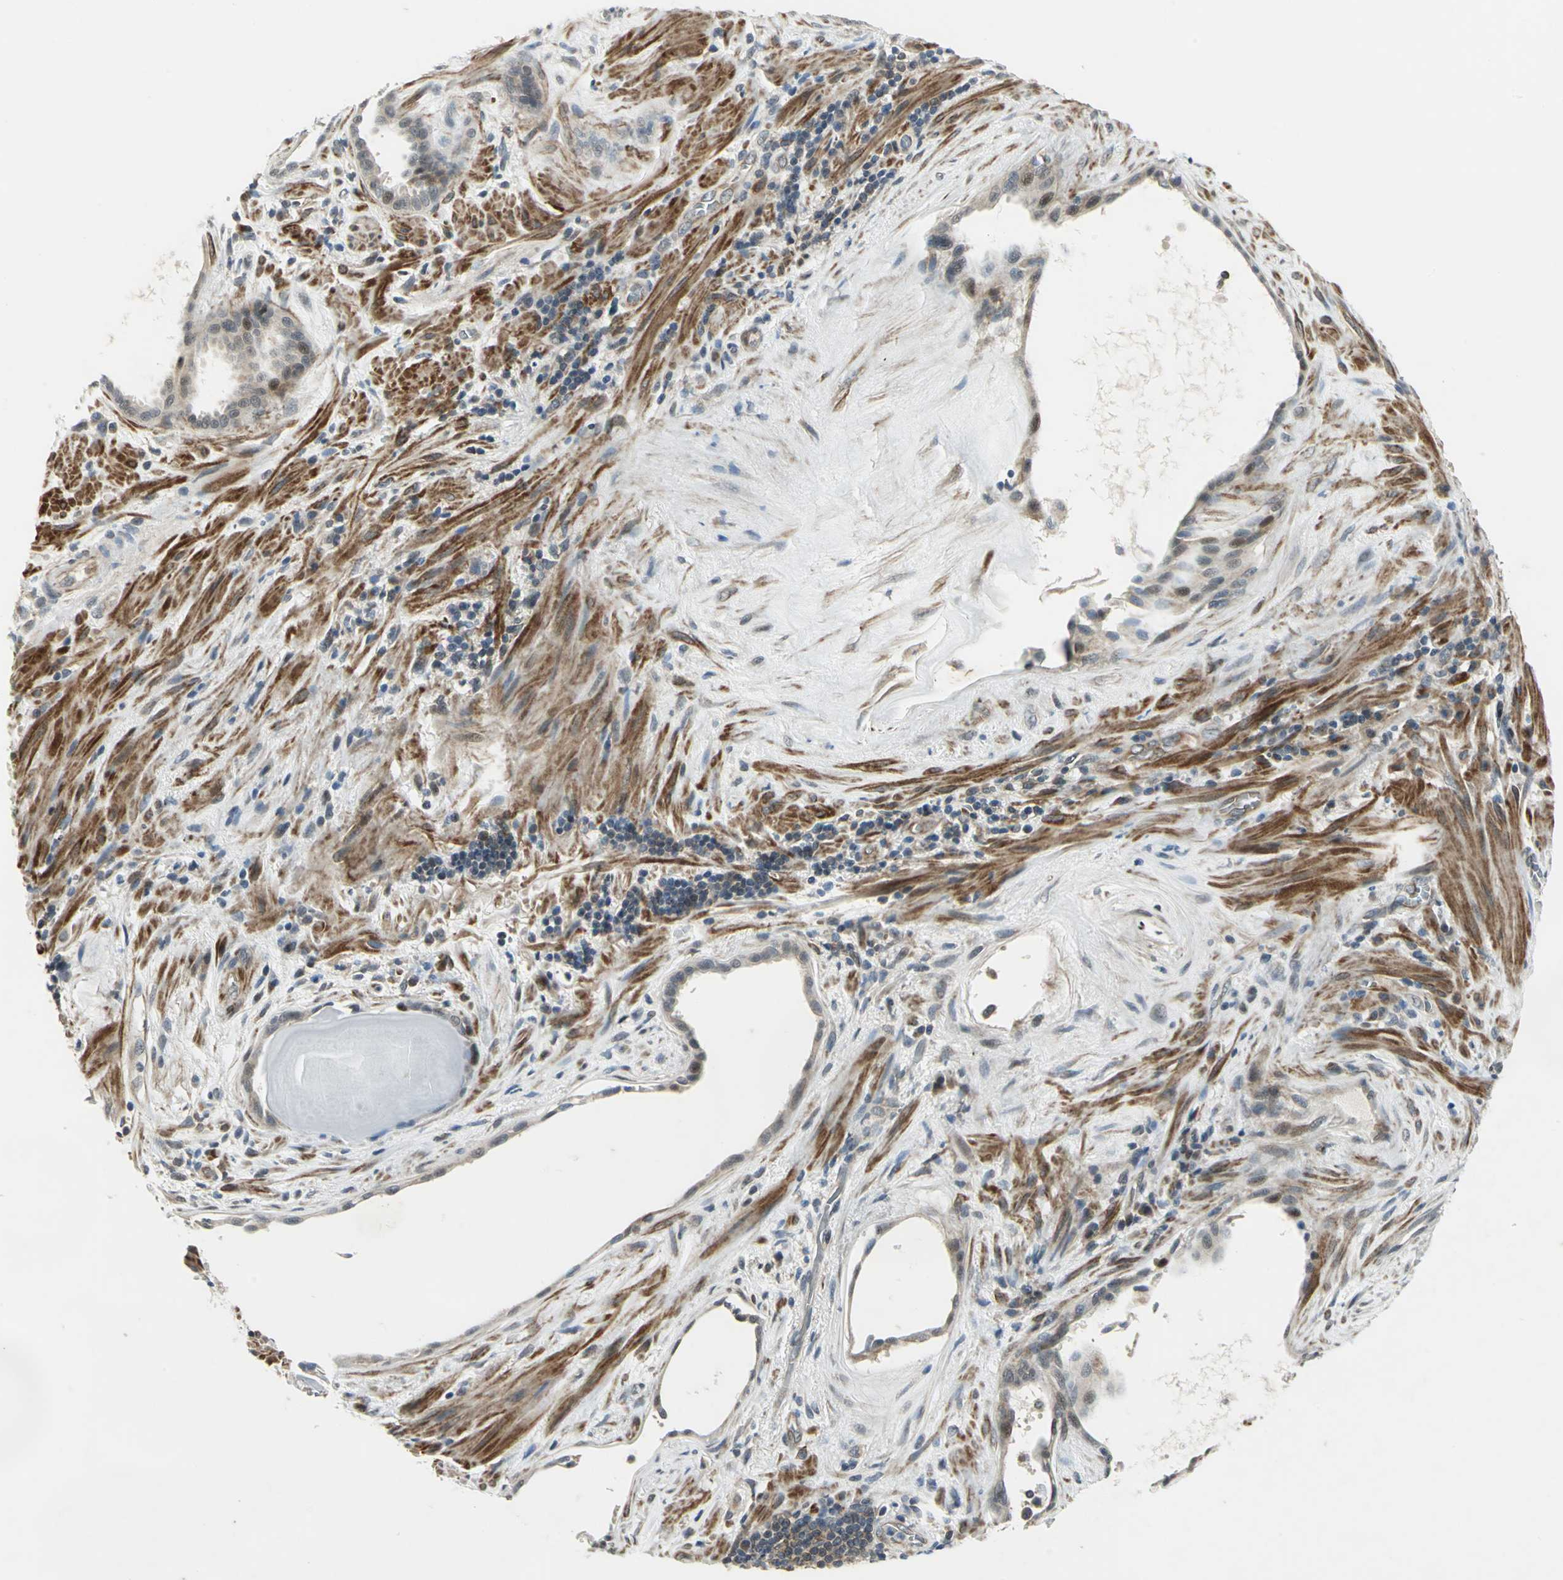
{"staining": {"intensity": "weak", "quantity": "<25%", "location": "cytoplasmic/membranous,nuclear"}, "tissue": "prostate cancer", "cell_type": "Tumor cells", "image_type": "cancer", "snomed": [{"axis": "morphology", "description": "Adenocarcinoma, High grade"}, {"axis": "topography", "description": "Prostate"}], "caption": "Prostate cancer (adenocarcinoma (high-grade)) stained for a protein using immunohistochemistry (IHC) reveals no positivity tumor cells.", "gene": "PLAGL2", "patient": {"sex": "male", "age": 68}}